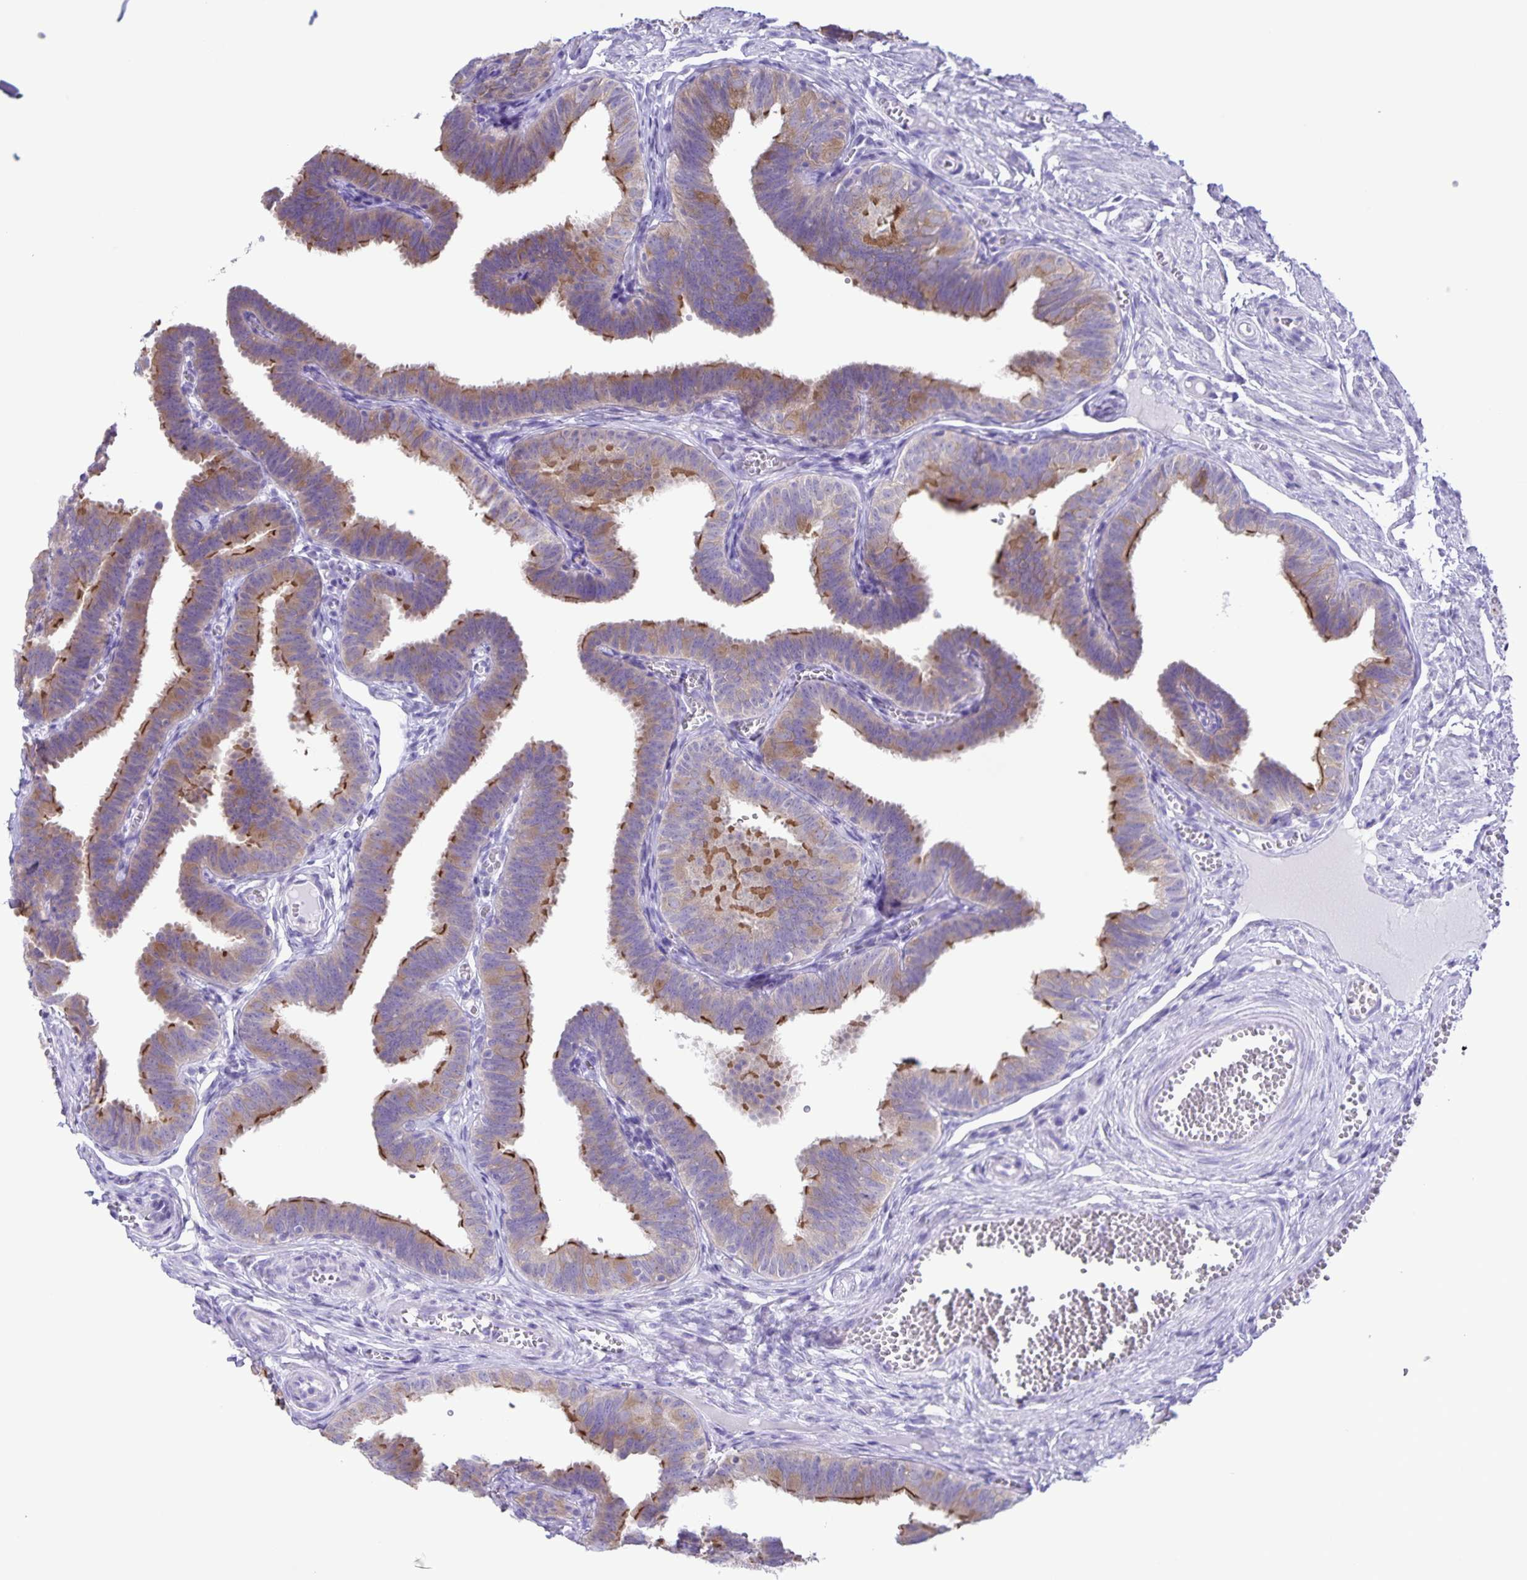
{"staining": {"intensity": "strong", "quantity": "25%-75%", "location": "cytoplasmic/membranous"}, "tissue": "fallopian tube", "cell_type": "Glandular cells", "image_type": "normal", "snomed": [{"axis": "morphology", "description": "Normal tissue, NOS"}, {"axis": "topography", "description": "Fallopian tube"}], "caption": "This image reveals normal fallopian tube stained with immunohistochemistry to label a protein in brown. The cytoplasmic/membranous of glandular cells show strong positivity for the protein. Nuclei are counter-stained blue.", "gene": "CAPSL", "patient": {"sex": "female", "age": 25}}